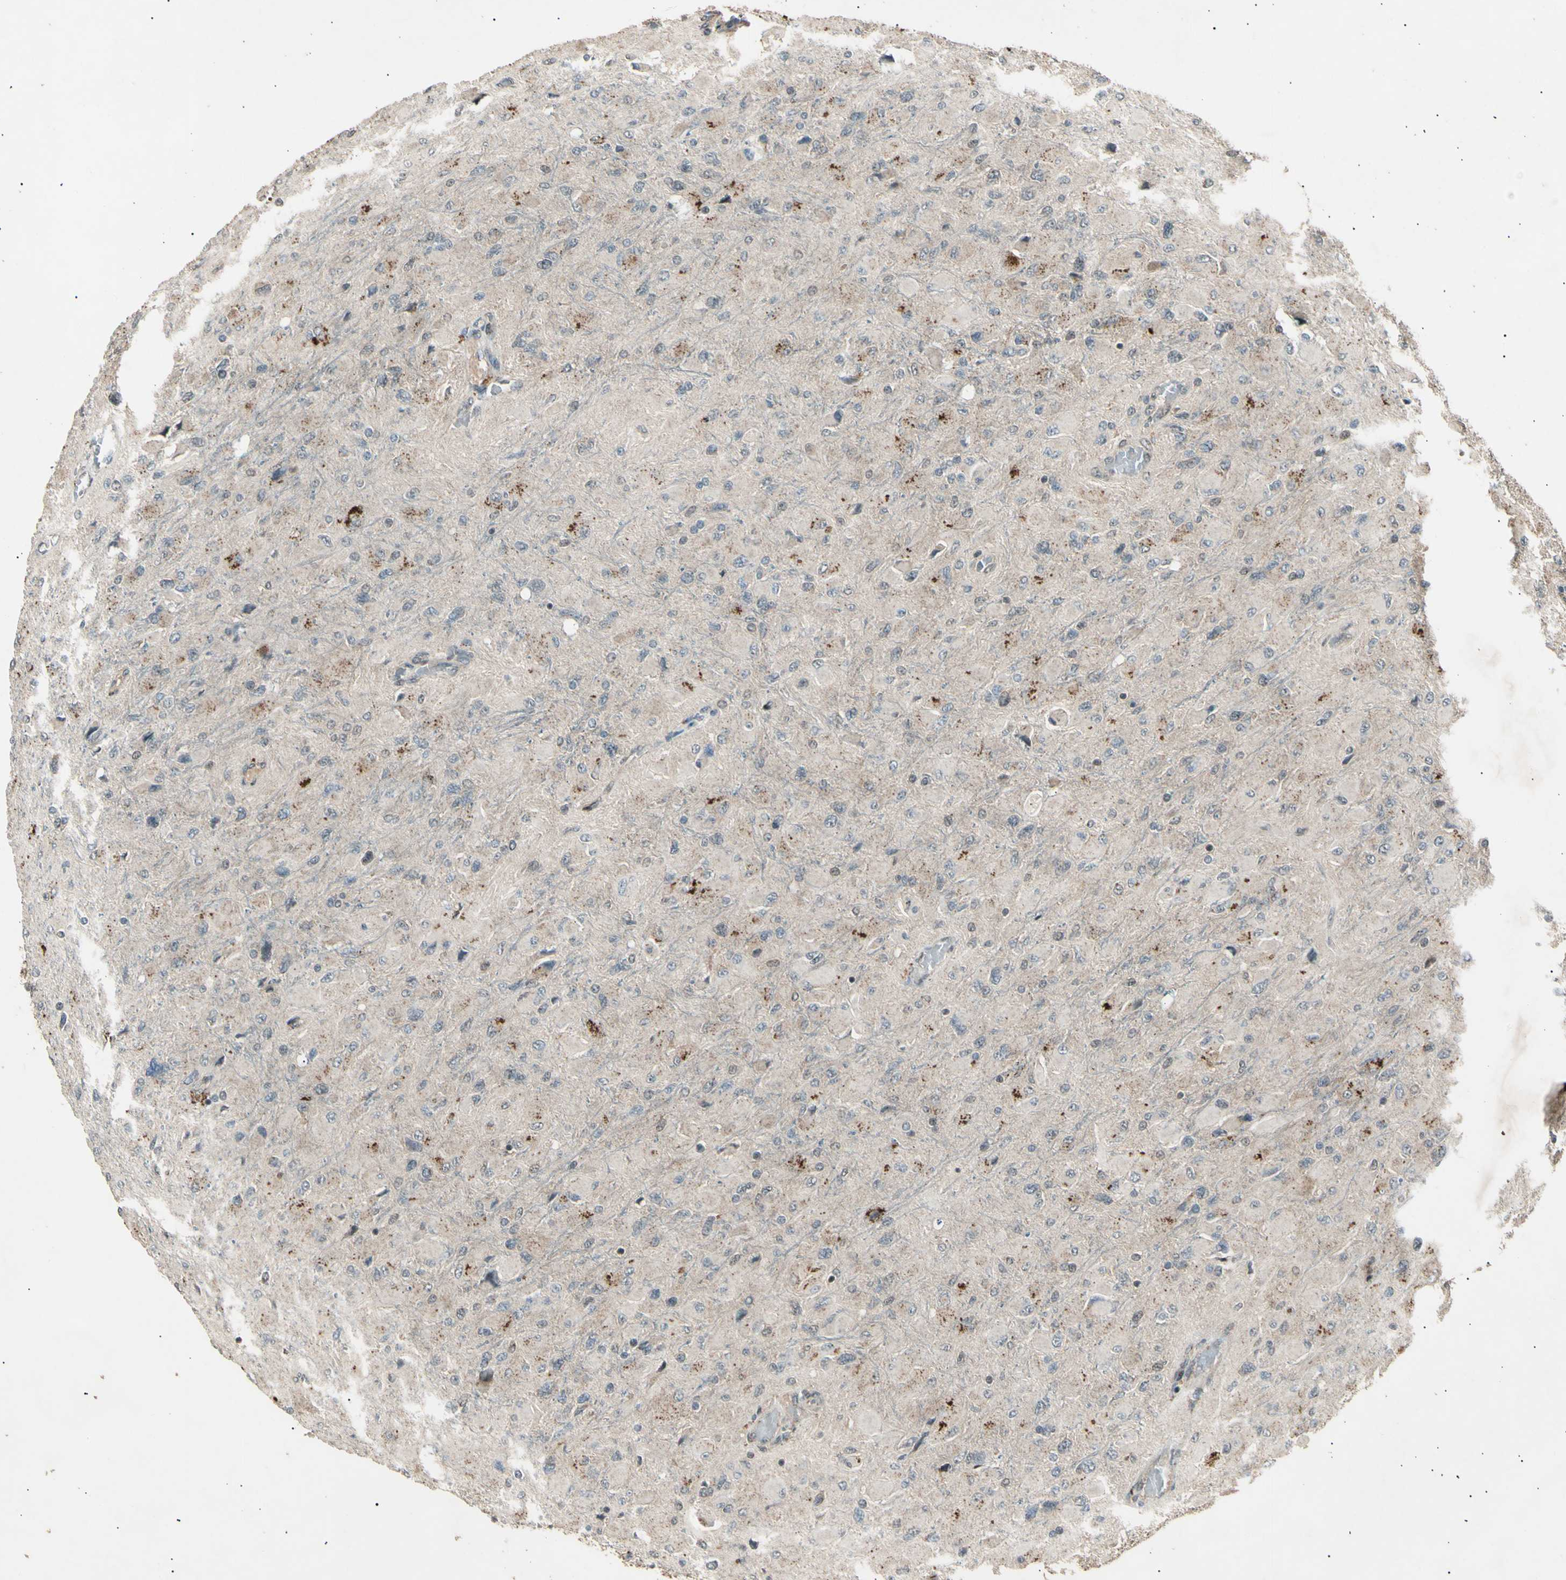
{"staining": {"intensity": "negative", "quantity": "none", "location": "none"}, "tissue": "glioma", "cell_type": "Tumor cells", "image_type": "cancer", "snomed": [{"axis": "morphology", "description": "Glioma, malignant, High grade"}, {"axis": "topography", "description": "Cerebral cortex"}], "caption": "IHC of glioma displays no expression in tumor cells.", "gene": "NUAK2", "patient": {"sex": "female", "age": 36}}